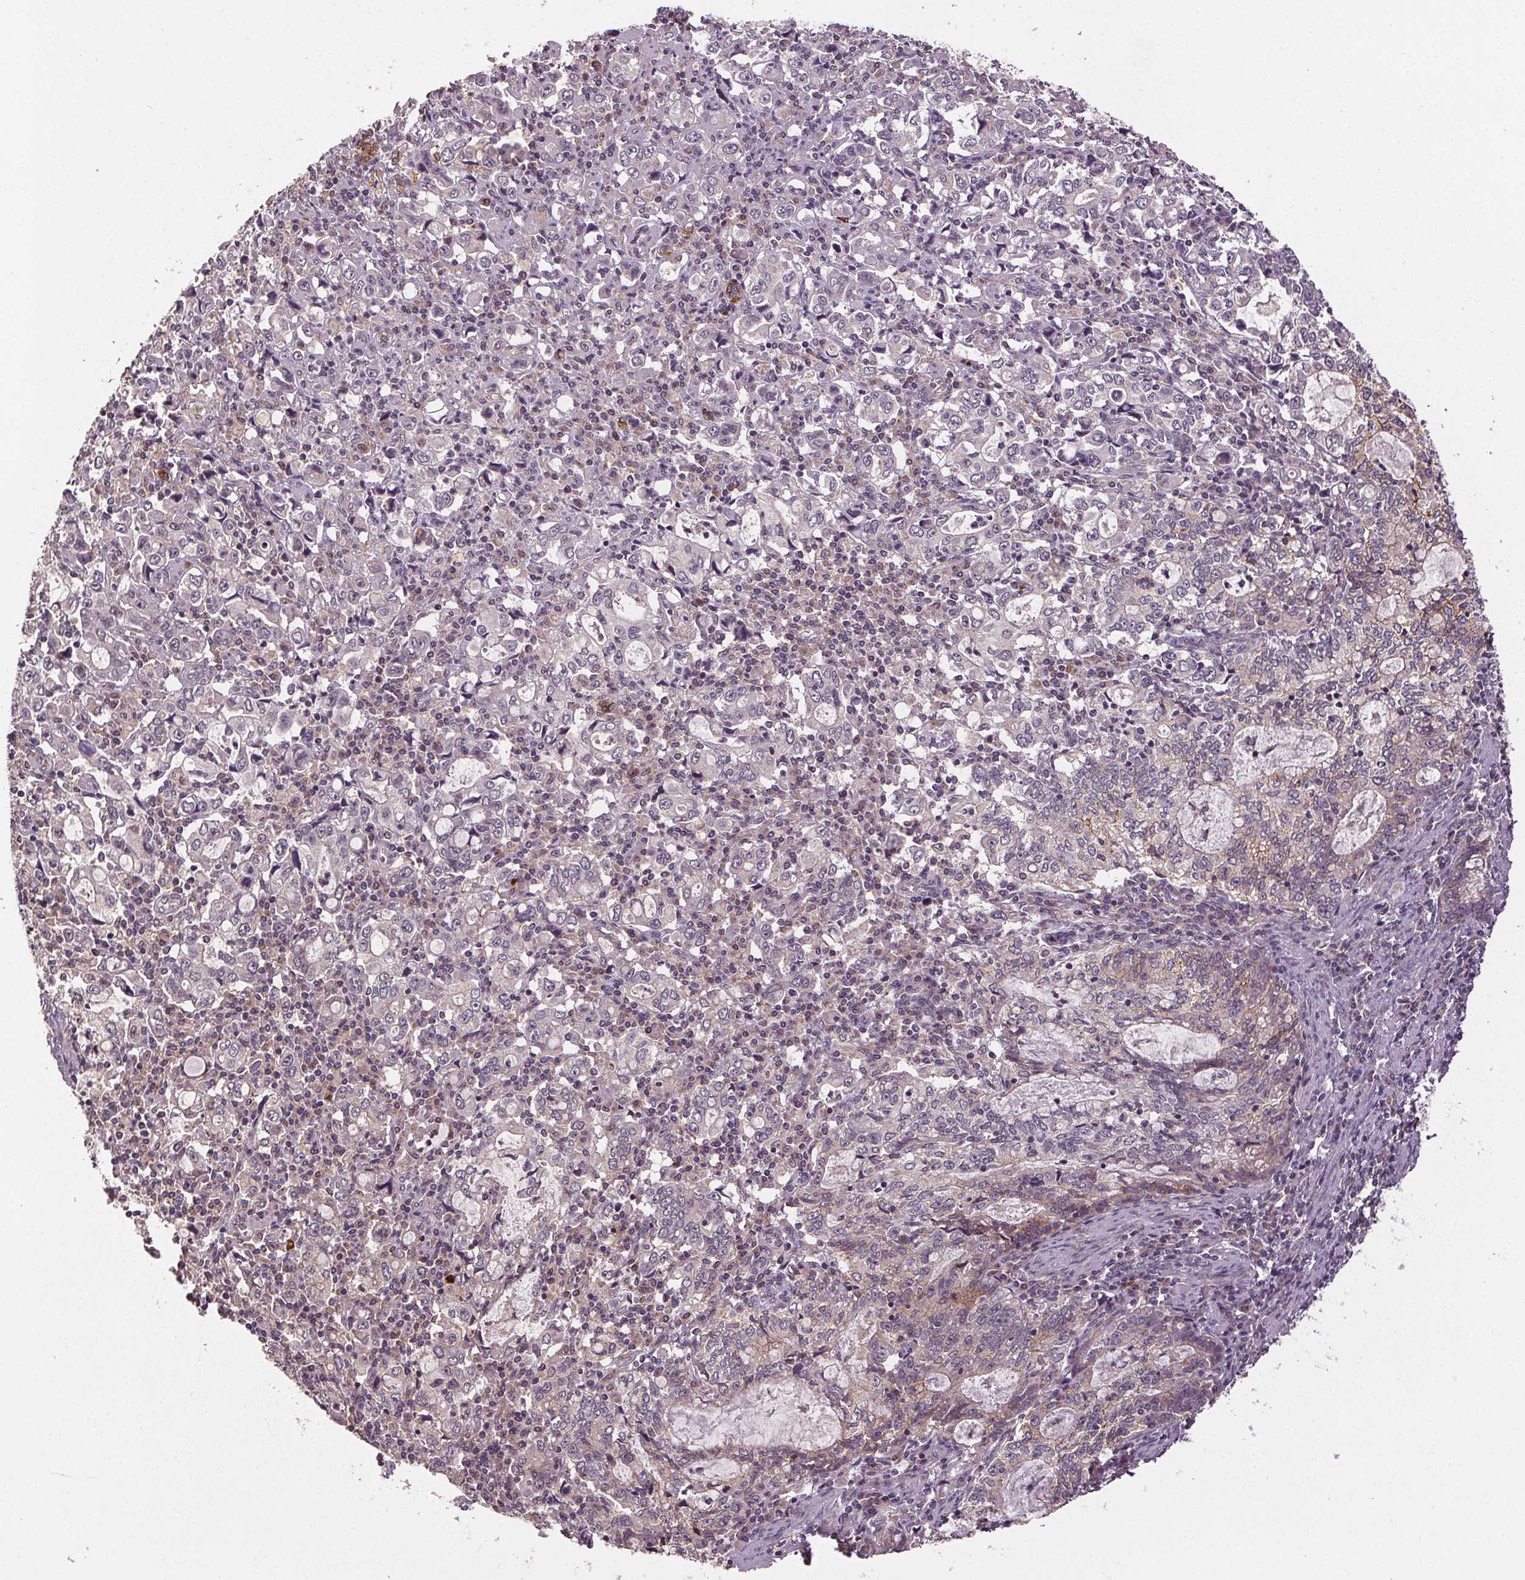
{"staining": {"intensity": "negative", "quantity": "none", "location": "none"}, "tissue": "stomach cancer", "cell_type": "Tumor cells", "image_type": "cancer", "snomed": [{"axis": "morphology", "description": "Adenocarcinoma, NOS"}, {"axis": "topography", "description": "Stomach, lower"}], "caption": "High magnification brightfield microscopy of stomach cancer (adenocarcinoma) stained with DAB (brown) and counterstained with hematoxylin (blue): tumor cells show no significant staining.", "gene": "EPHB3", "patient": {"sex": "female", "age": 72}}